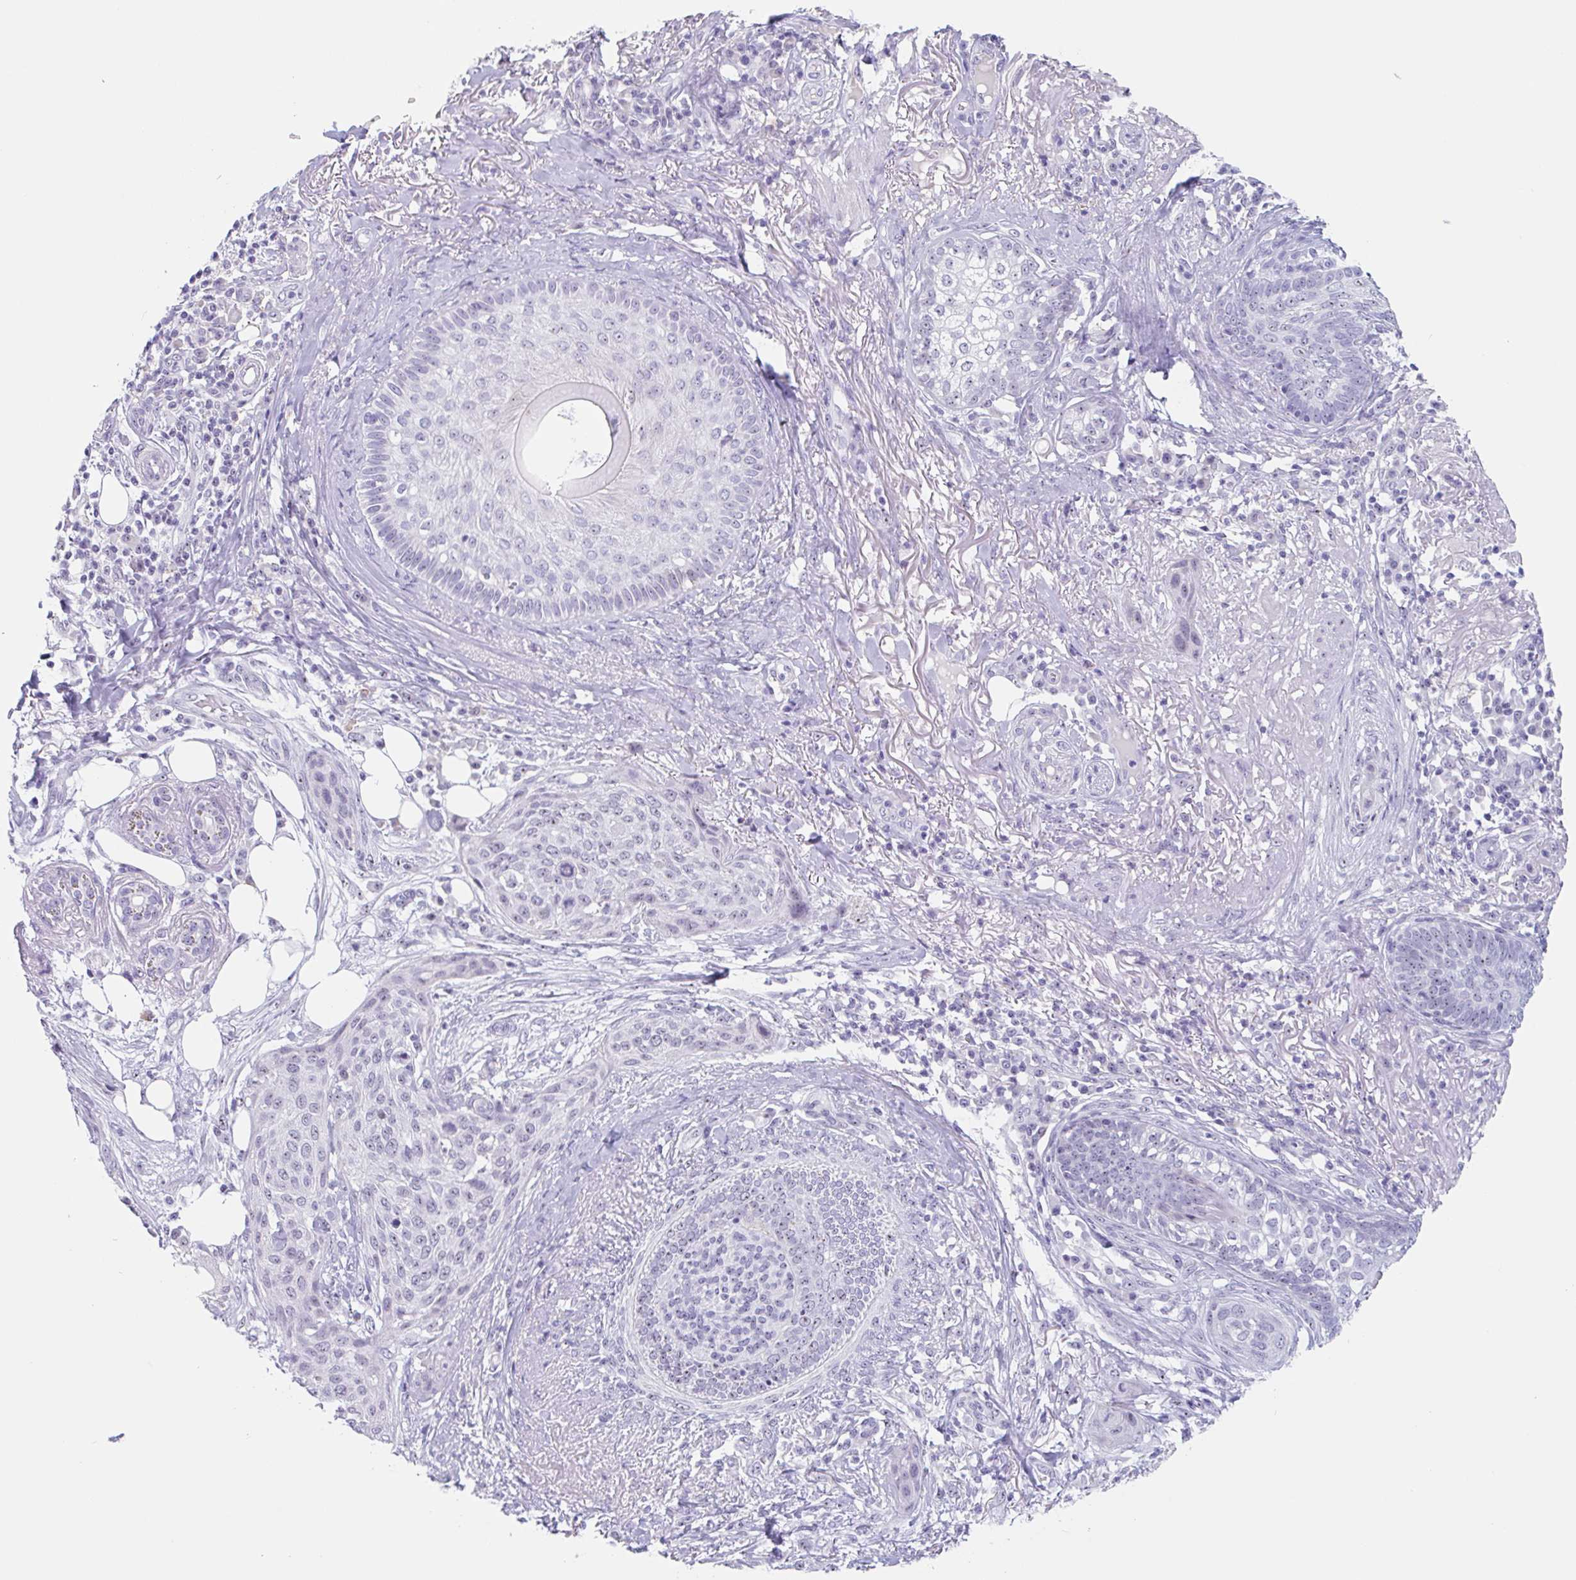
{"staining": {"intensity": "weak", "quantity": "<25%", "location": "nuclear"}, "tissue": "skin cancer", "cell_type": "Tumor cells", "image_type": "cancer", "snomed": [{"axis": "morphology", "description": "Squamous cell carcinoma, NOS"}, {"axis": "topography", "description": "Skin"}], "caption": "Immunohistochemistry photomicrograph of neoplastic tissue: skin squamous cell carcinoma stained with DAB (3,3'-diaminobenzidine) demonstrates no significant protein expression in tumor cells.", "gene": "LENG9", "patient": {"sex": "female", "age": 87}}